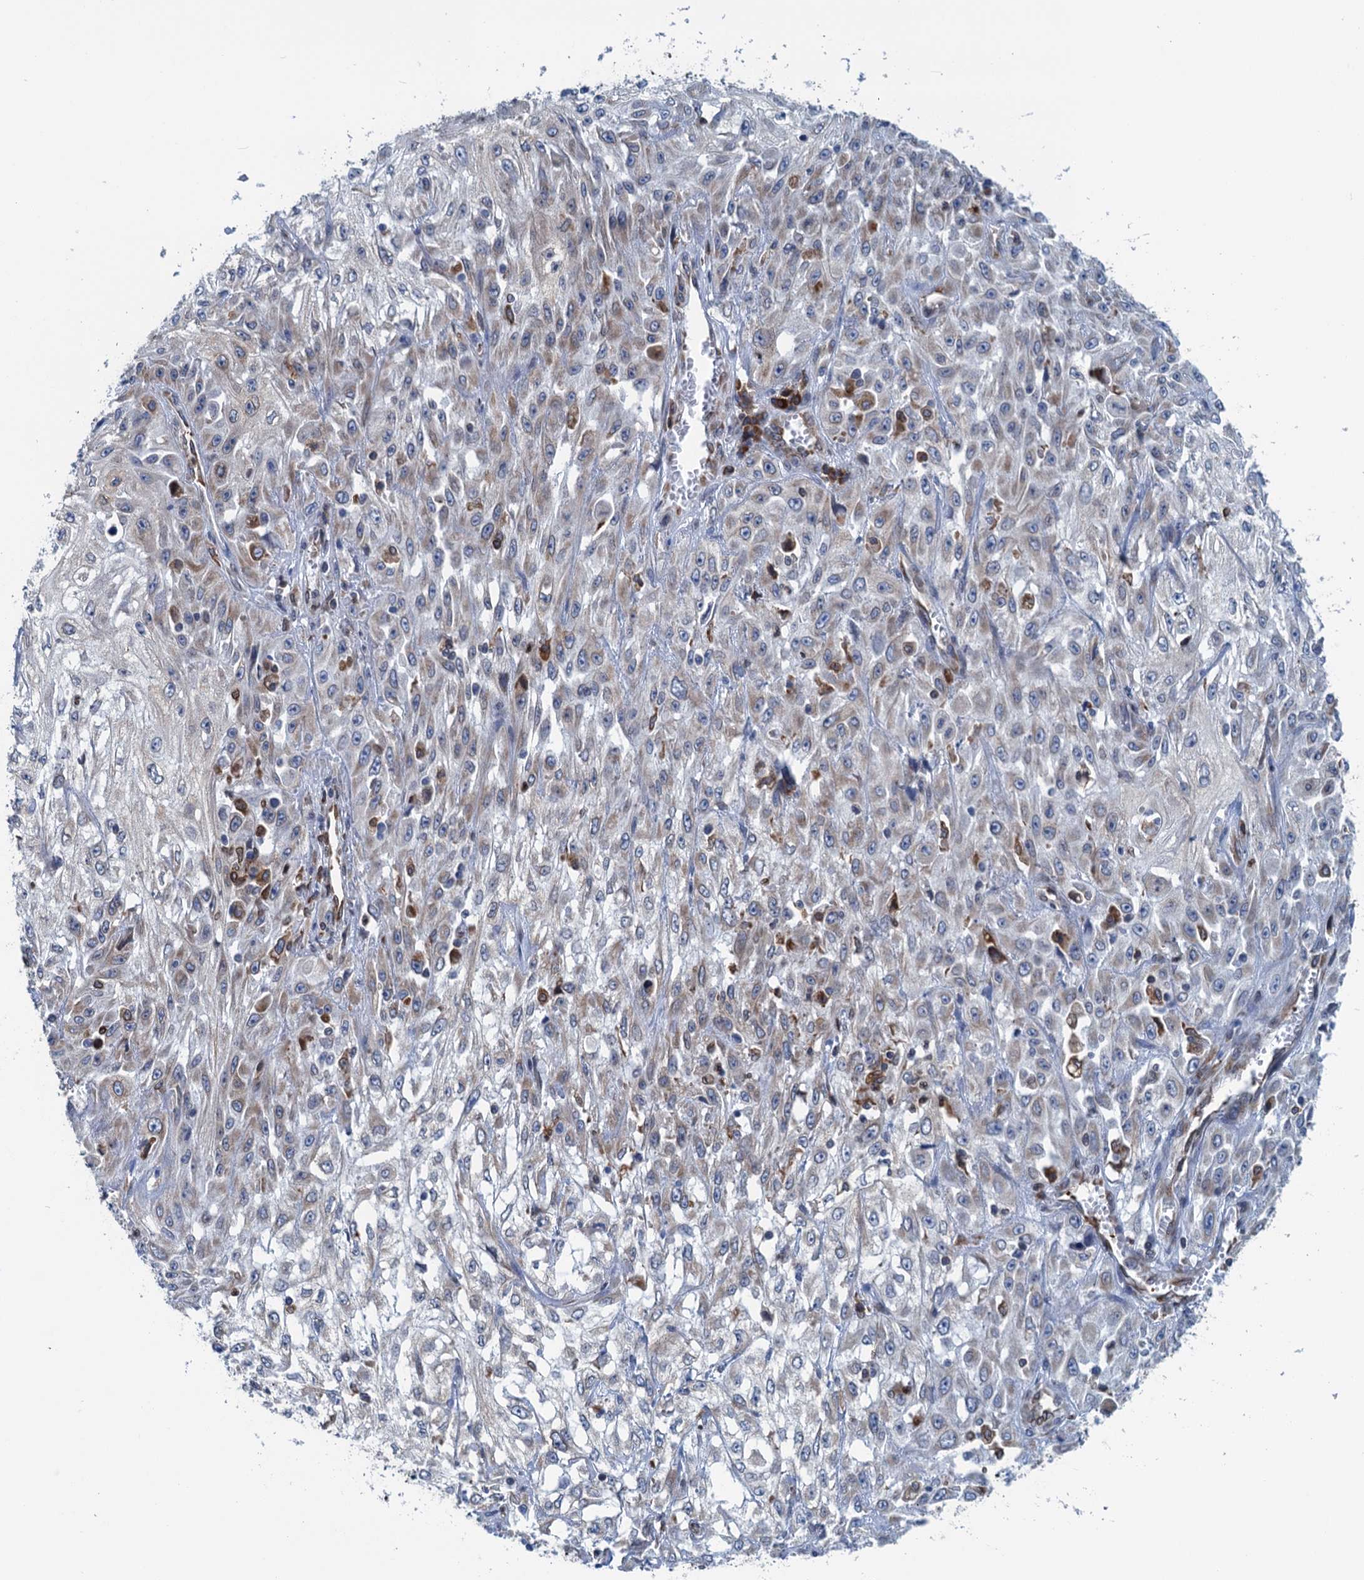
{"staining": {"intensity": "weak", "quantity": "<25%", "location": "cytoplasmic/membranous"}, "tissue": "skin cancer", "cell_type": "Tumor cells", "image_type": "cancer", "snomed": [{"axis": "morphology", "description": "Squamous cell carcinoma, NOS"}, {"axis": "morphology", "description": "Squamous cell carcinoma, metastatic, NOS"}, {"axis": "topography", "description": "Skin"}, {"axis": "topography", "description": "Lymph node"}], "caption": "Protein analysis of skin cancer (squamous cell carcinoma) exhibits no significant expression in tumor cells.", "gene": "TMEM205", "patient": {"sex": "male", "age": 75}}